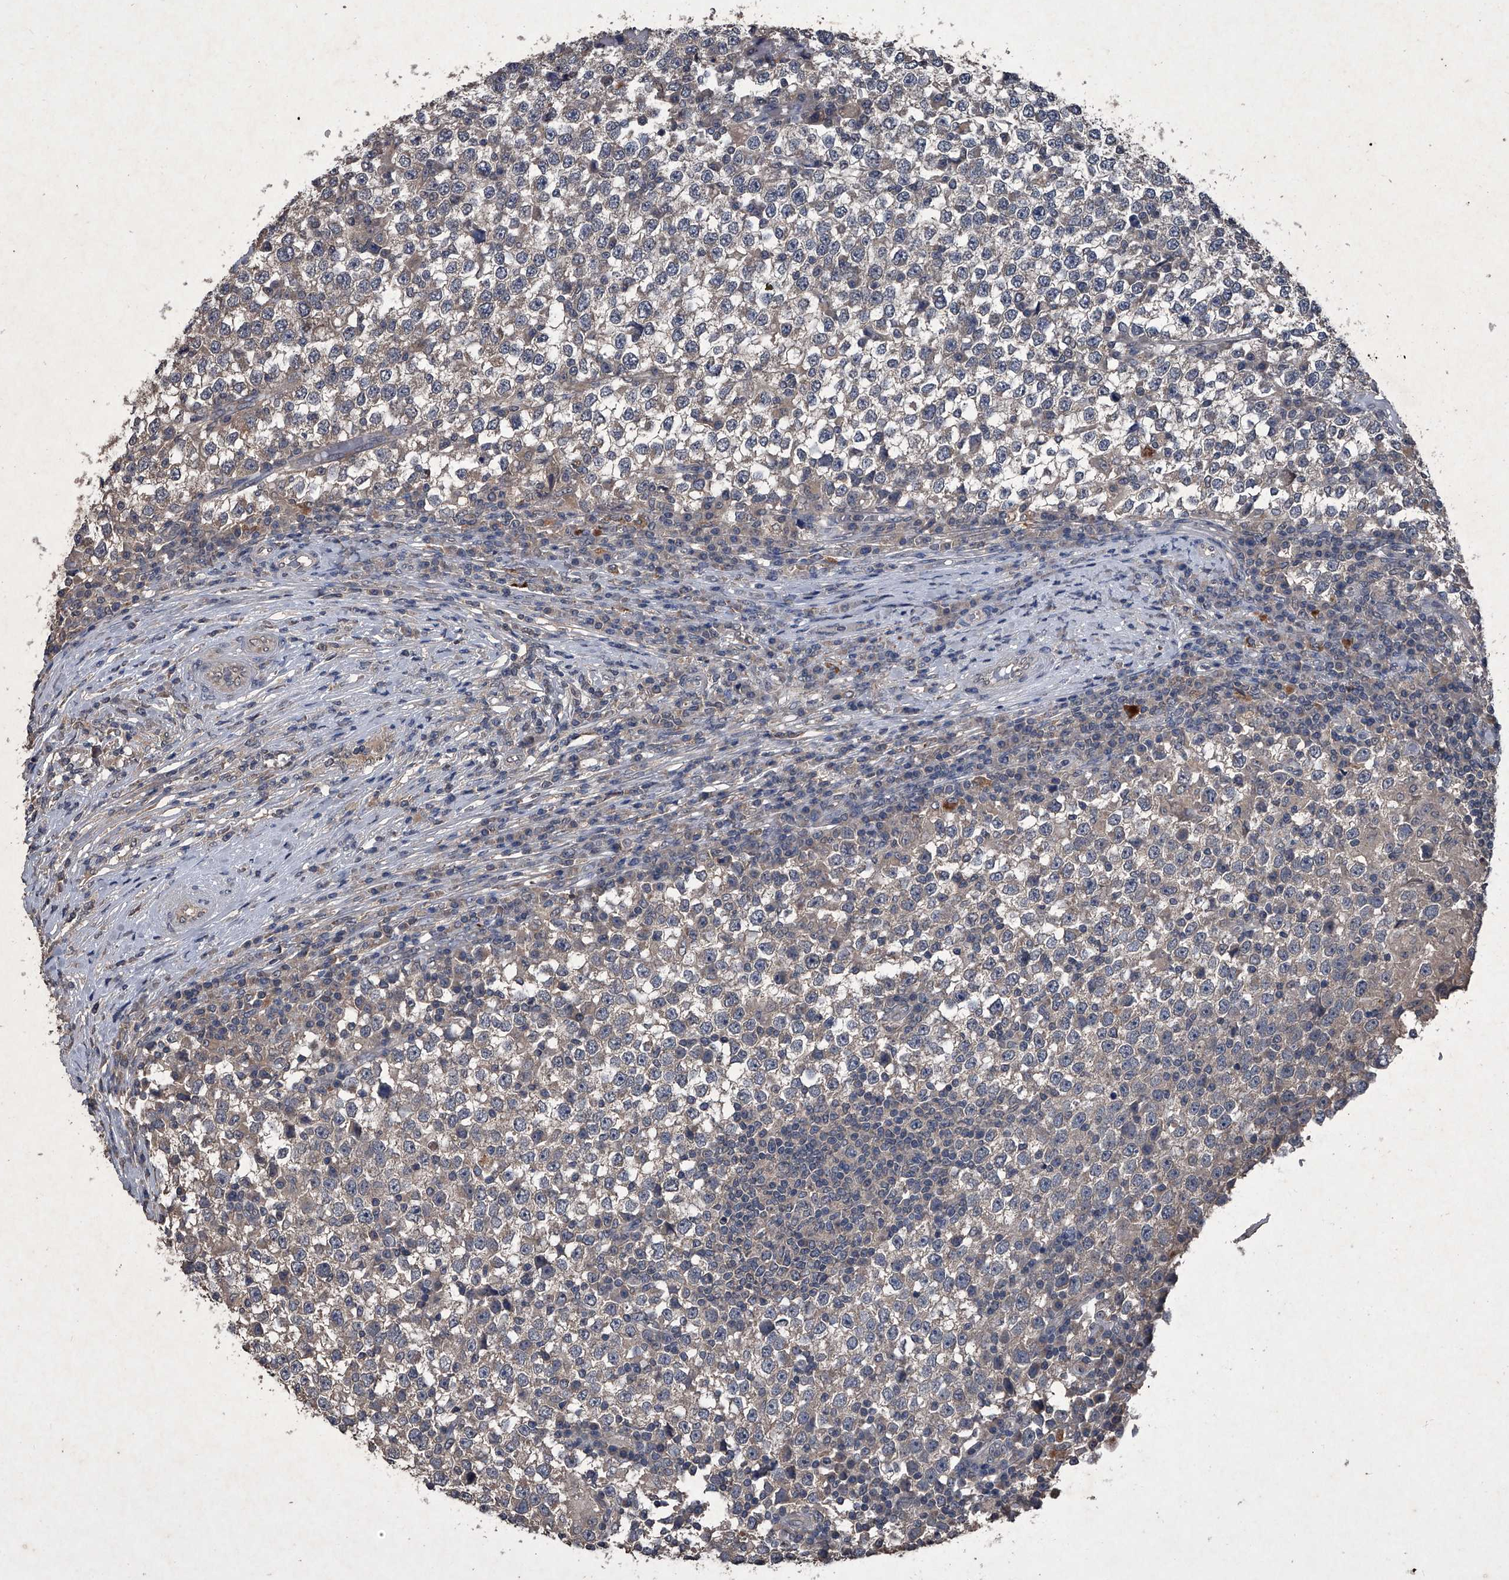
{"staining": {"intensity": "weak", "quantity": "<25%", "location": "cytoplasmic/membranous"}, "tissue": "testis cancer", "cell_type": "Tumor cells", "image_type": "cancer", "snomed": [{"axis": "morphology", "description": "Seminoma, NOS"}, {"axis": "topography", "description": "Testis"}], "caption": "IHC of human testis cancer (seminoma) shows no positivity in tumor cells. The staining is performed using DAB (3,3'-diaminobenzidine) brown chromogen with nuclei counter-stained in using hematoxylin.", "gene": "MAPKAP1", "patient": {"sex": "male", "age": 65}}